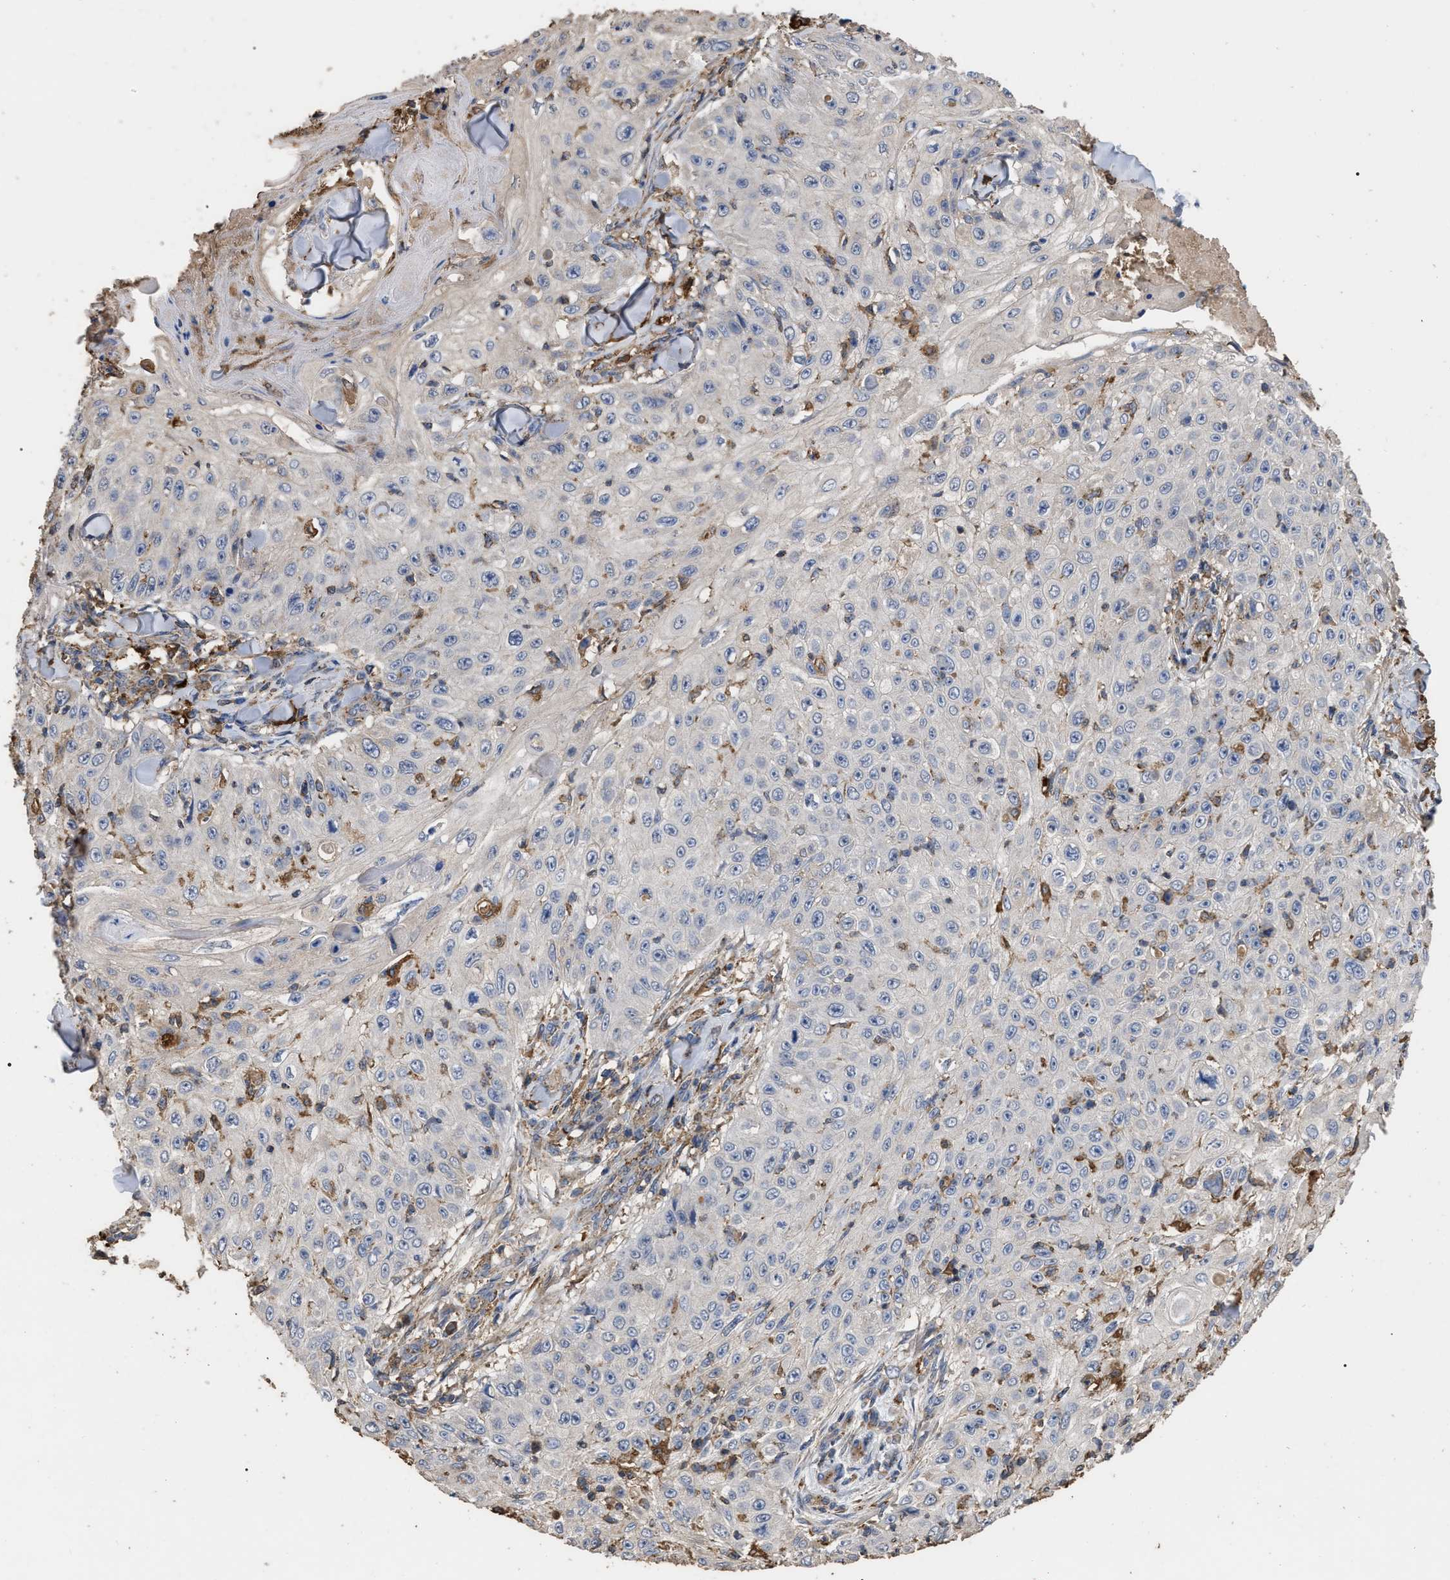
{"staining": {"intensity": "negative", "quantity": "none", "location": "none"}, "tissue": "skin cancer", "cell_type": "Tumor cells", "image_type": "cancer", "snomed": [{"axis": "morphology", "description": "Squamous cell carcinoma, NOS"}, {"axis": "topography", "description": "Skin"}], "caption": "This is an immunohistochemistry image of human squamous cell carcinoma (skin). There is no positivity in tumor cells.", "gene": "GPR179", "patient": {"sex": "male", "age": 86}}